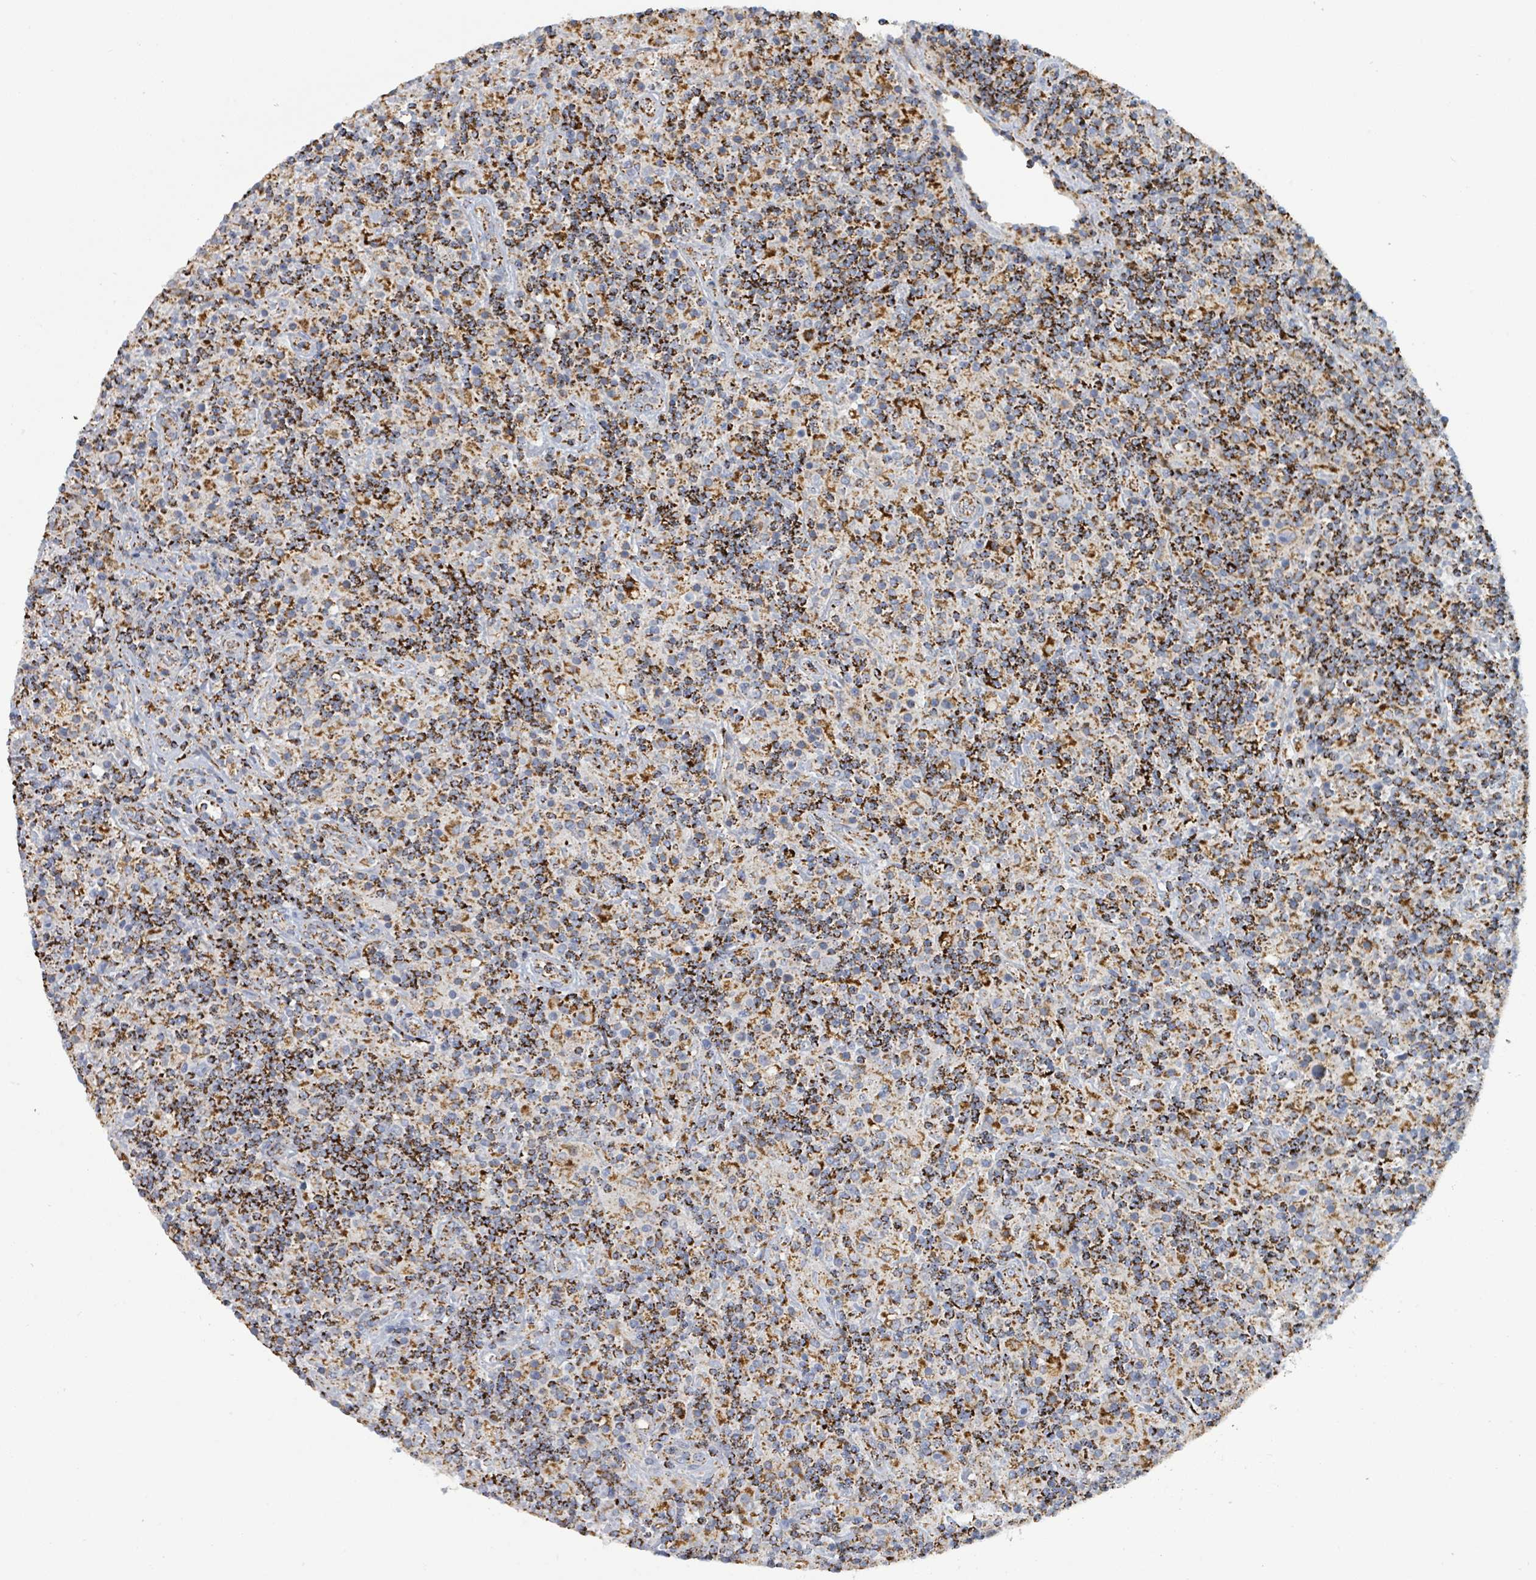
{"staining": {"intensity": "negative", "quantity": "none", "location": "none"}, "tissue": "lymphoma", "cell_type": "Tumor cells", "image_type": "cancer", "snomed": [{"axis": "morphology", "description": "Hodgkin's disease, NOS"}, {"axis": "topography", "description": "Lymph node"}], "caption": "IHC histopathology image of neoplastic tissue: lymphoma stained with DAB exhibits no significant protein staining in tumor cells.", "gene": "SUCLG2", "patient": {"sex": "male", "age": 70}}